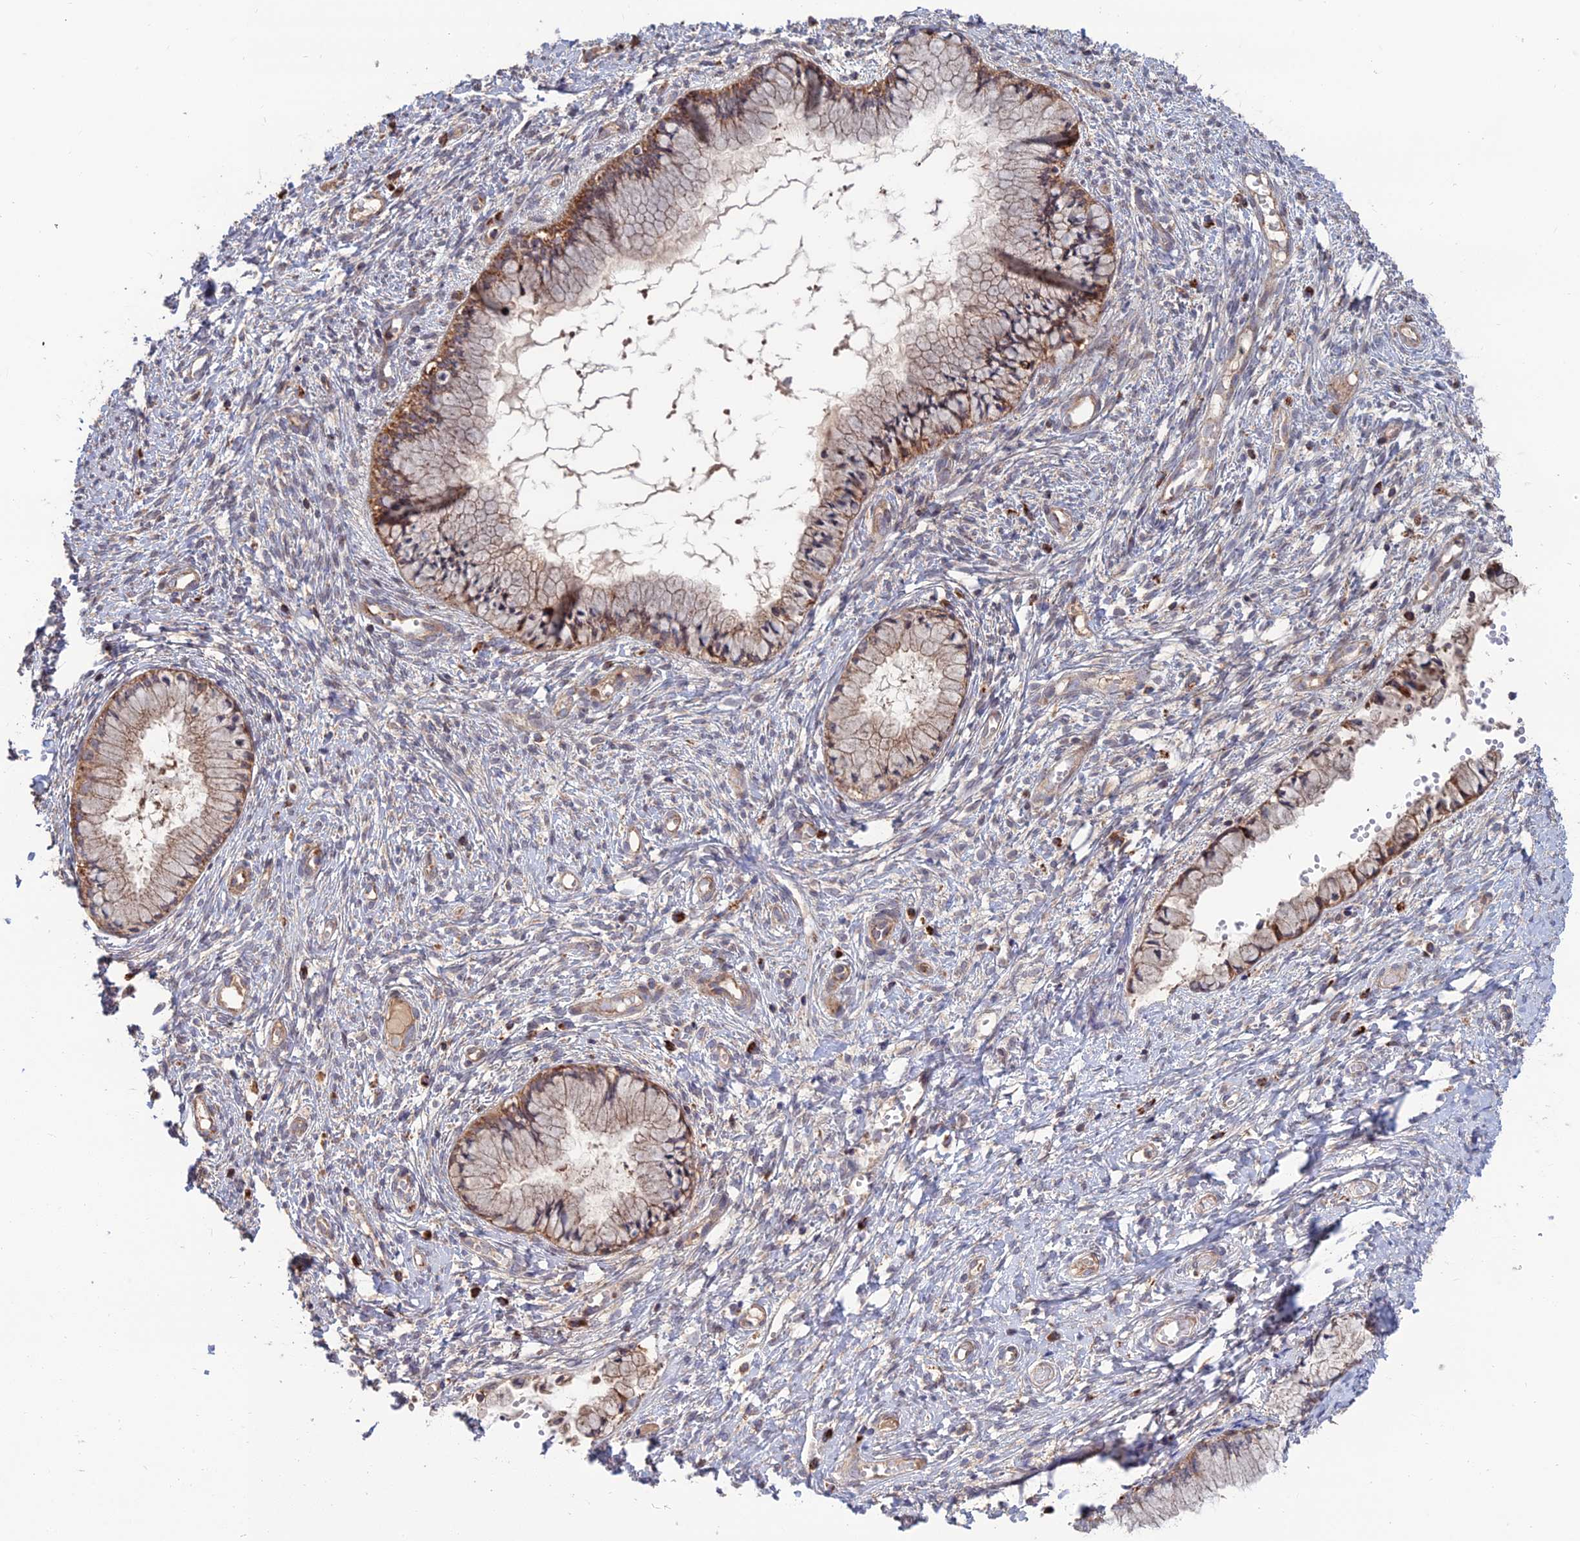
{"staining": {"intensity": "moderate", "quantity": ">75%", "location": "cytoplasmic/membranous"}, "tissue": "cervix", "cell_type": "Glandular cells", "image_type": "normal", "snomed": [{"axis": "morphology", "description": "Normal tissue, NOS"}, {"axis": "topography", "description": "Cervix"}], "caption": "Brown immunohistochemical staining in normal human cervix exhibits moderate cytoplasmic/membranous positivity in approximately >75% of glandular cells.", "gene": "RIC8B", "patient": {"sex": "female", "age": 42}}